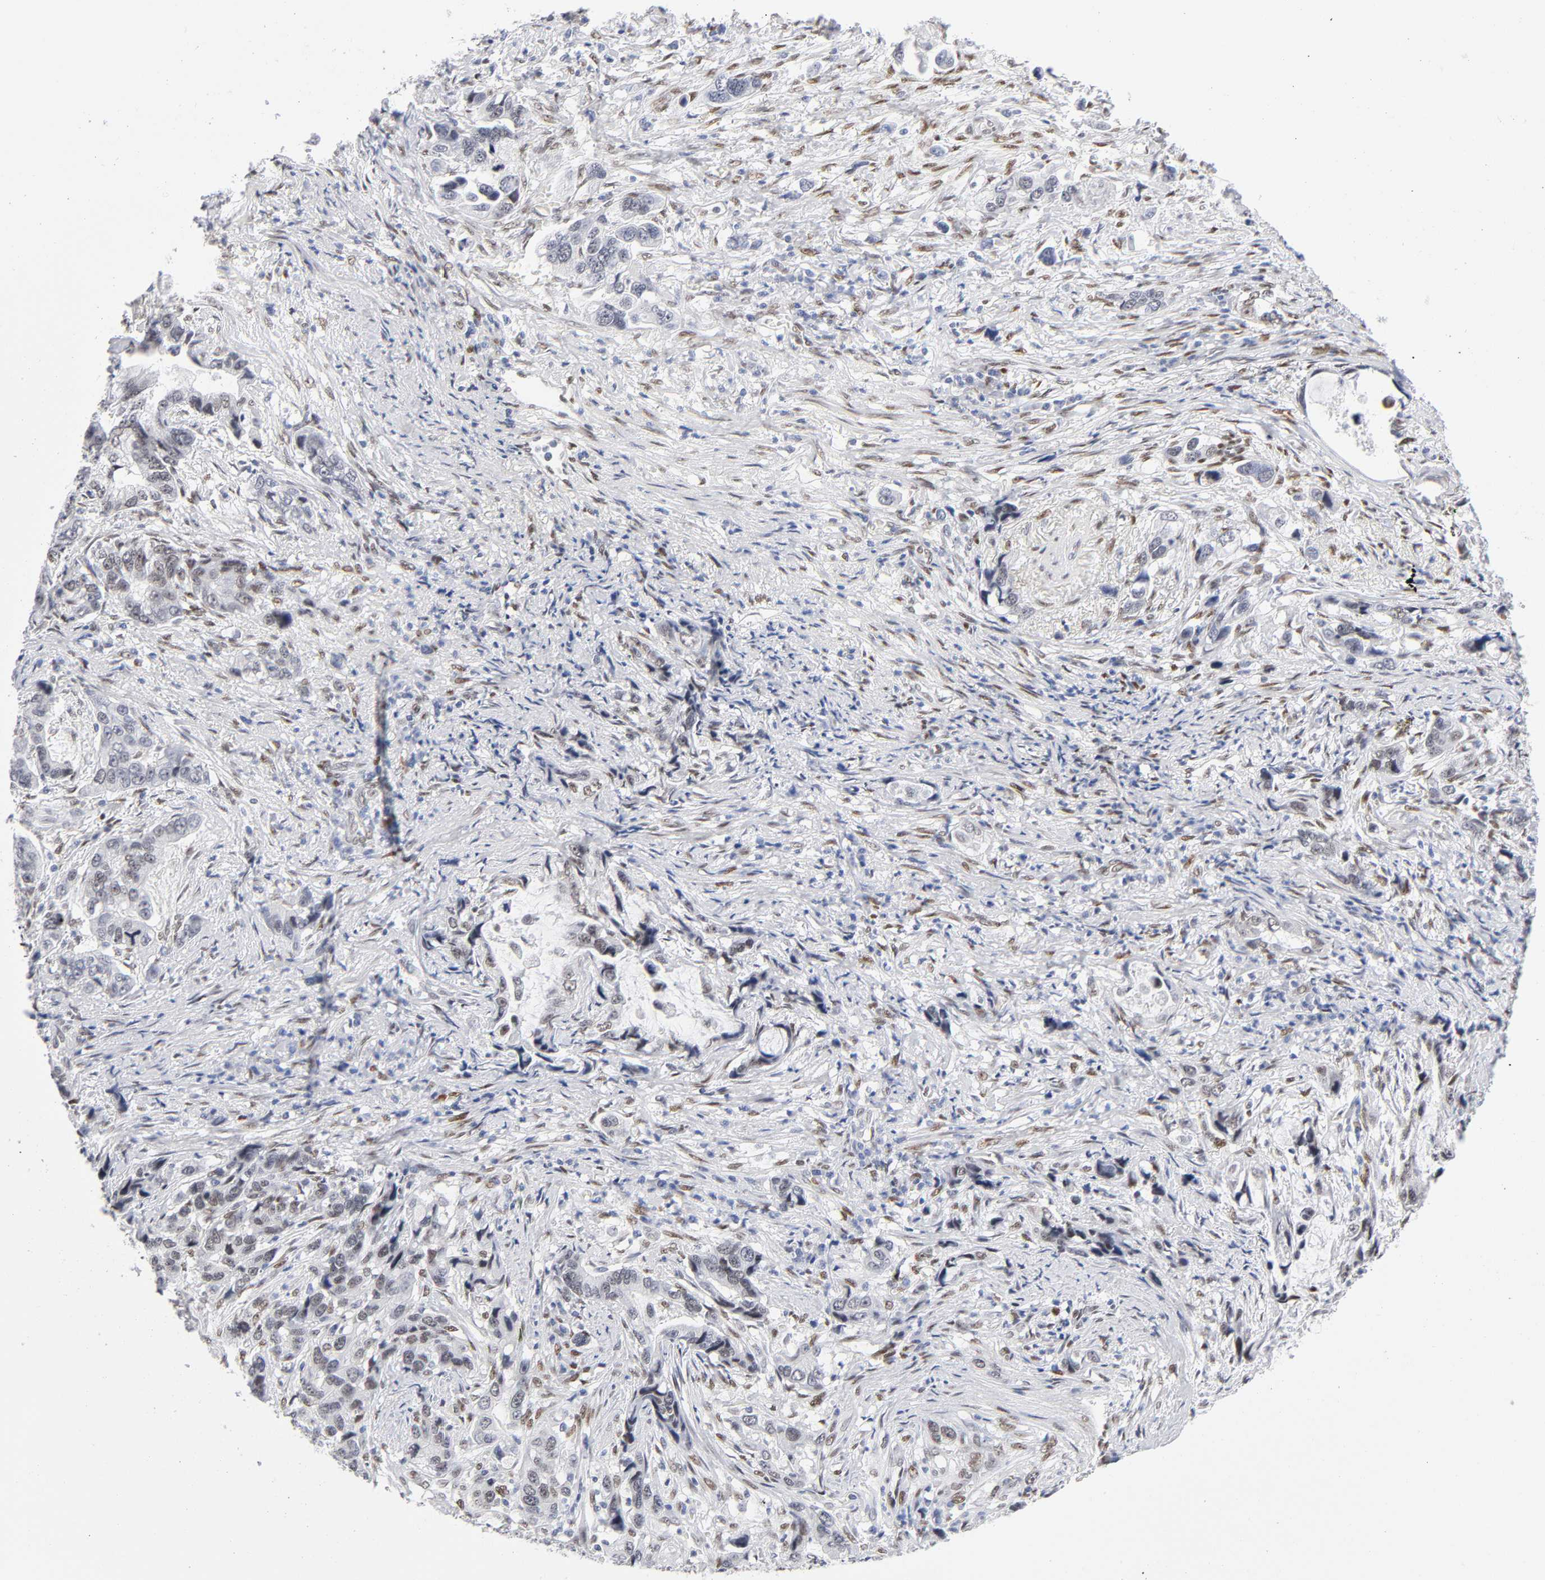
{"staining": {"intensity": "weak", "quantity": "25%-75%", "location": "nuclear"}, "tissue": "stomach cancer", "cell_type": "Tumor cells", "image_type": "cancer", "snomed": [{"axis": "morphology", "description": "Adenocarcinoma, NOS"}, {"axis": "topography", "description": "Stomach, lower"}], "caption": "Protein staining reveals weak nuclear expression in about 25%-75% of tumor cells in adenocarcinoma (stomach). (brown staining indicates protein expression, while blue staining denotes nuclei).", "gene": "NFIC", "patient": {"sex": "female", "age": 93}}